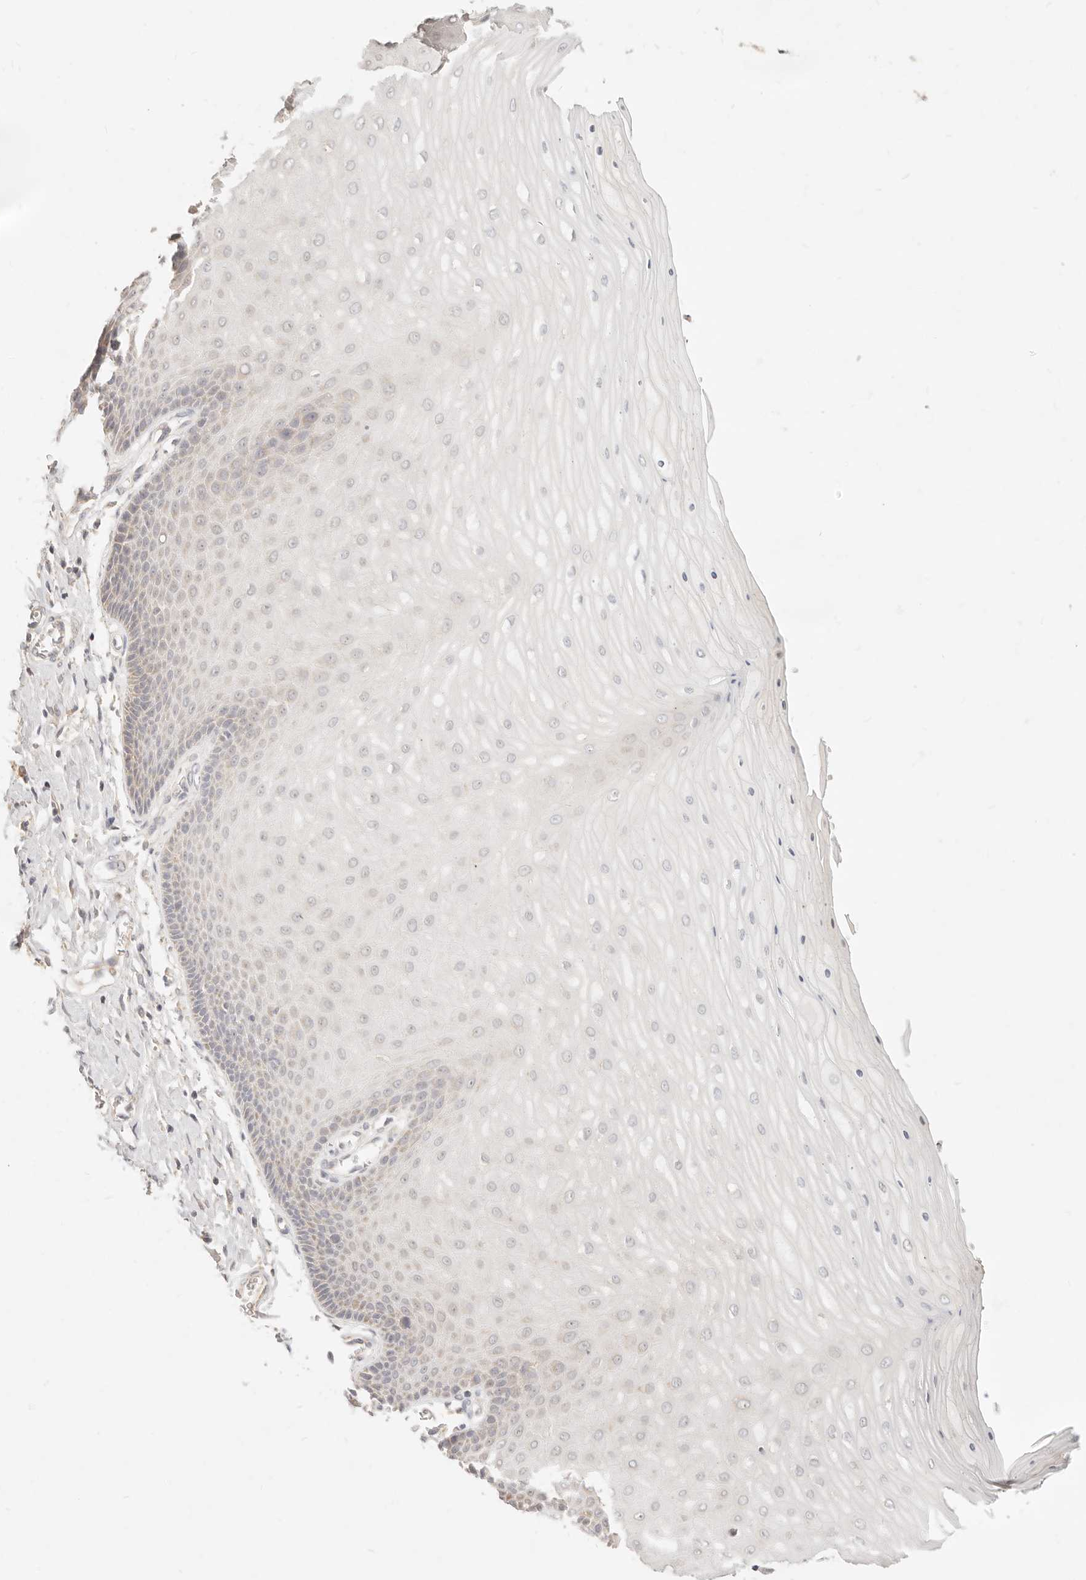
{"staining": {"intensity": "moderate", "quantity": ">75%", "location": "cytoplasmic/membranous"}, "tissue": "cervix", "cell_type": "Glandular cells", "image_type": "normal", "snomed": [{"axis": "morphology", "description": "Normal tissue, NOS"}, {"axis": "topography", "description": "Cervix"}], "caption": "High-magnification brightfield microscopy of unremarkable cervix stained with DAB (3,3'-diaminobenzidine) (brown) and counterstained with hematoxylin (blue). glandular cells exhibit moderate cytoplasmic/membranous staining is present in about>75% of cells. Nuclei are stained in blue.", "gene": "RUBCNL", "patient": {"sex": "female", "age": 55}}